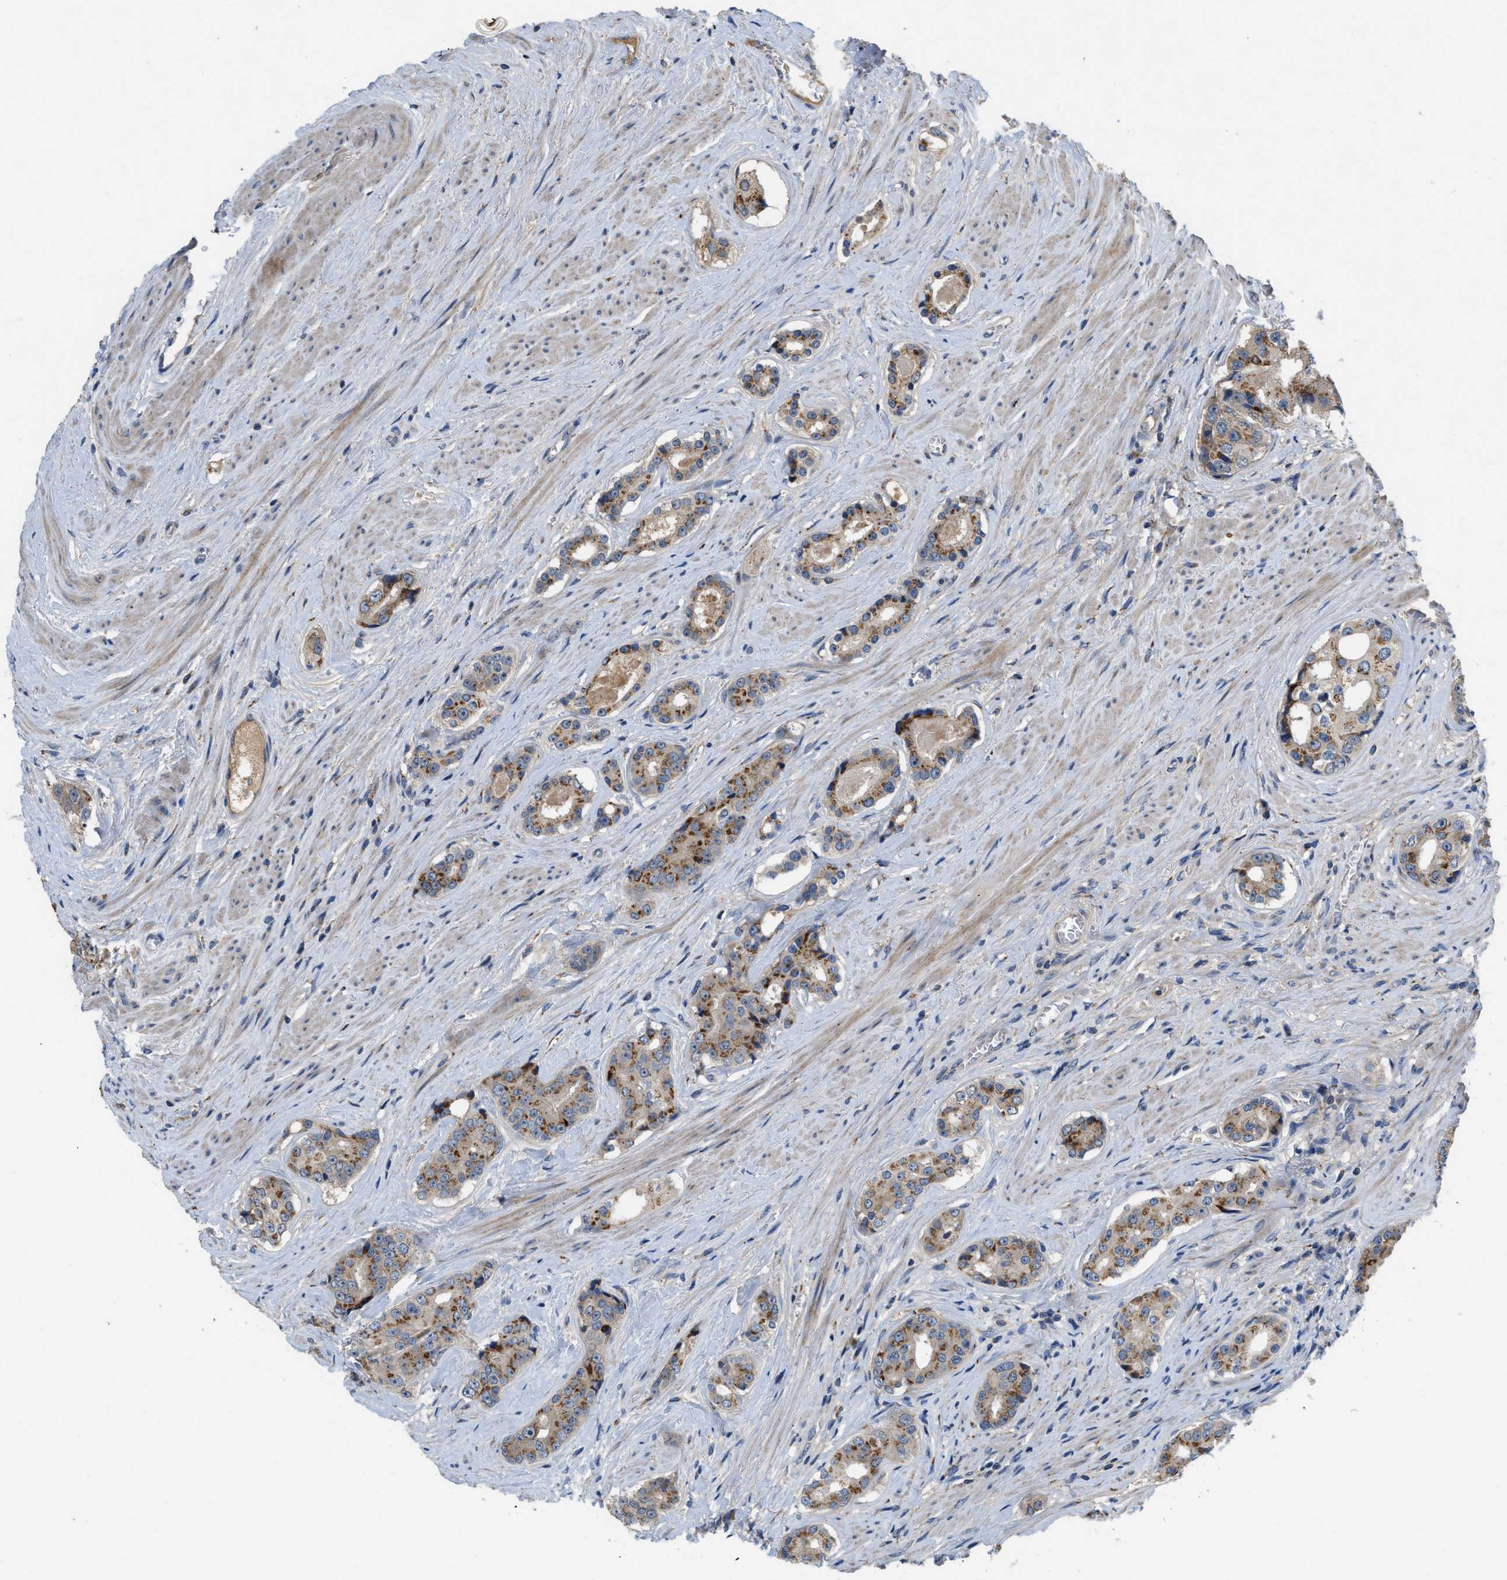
{"staining": {"intensity": "moderate", "quantity": ">75%", "location": "cytoplasmic/membranous"}, "tissue": "prostate cancer", "cell_type": "Tumor cells", "image_type": "cancer", "snomed": [{"axis": "morphology", "description": "Adenocarcinoma, High grade"}, {"axis": "topography", "description": "Prostate"}], "caption": "This is an image of immunohistochemistry staining of high-grade adenocarcinoma (prostate), which shows moderate positivity in the cytoplasmic/membranous of tumor cells.", "gene": "SIK2", "patient": {"sex": "male", "age": 71}}